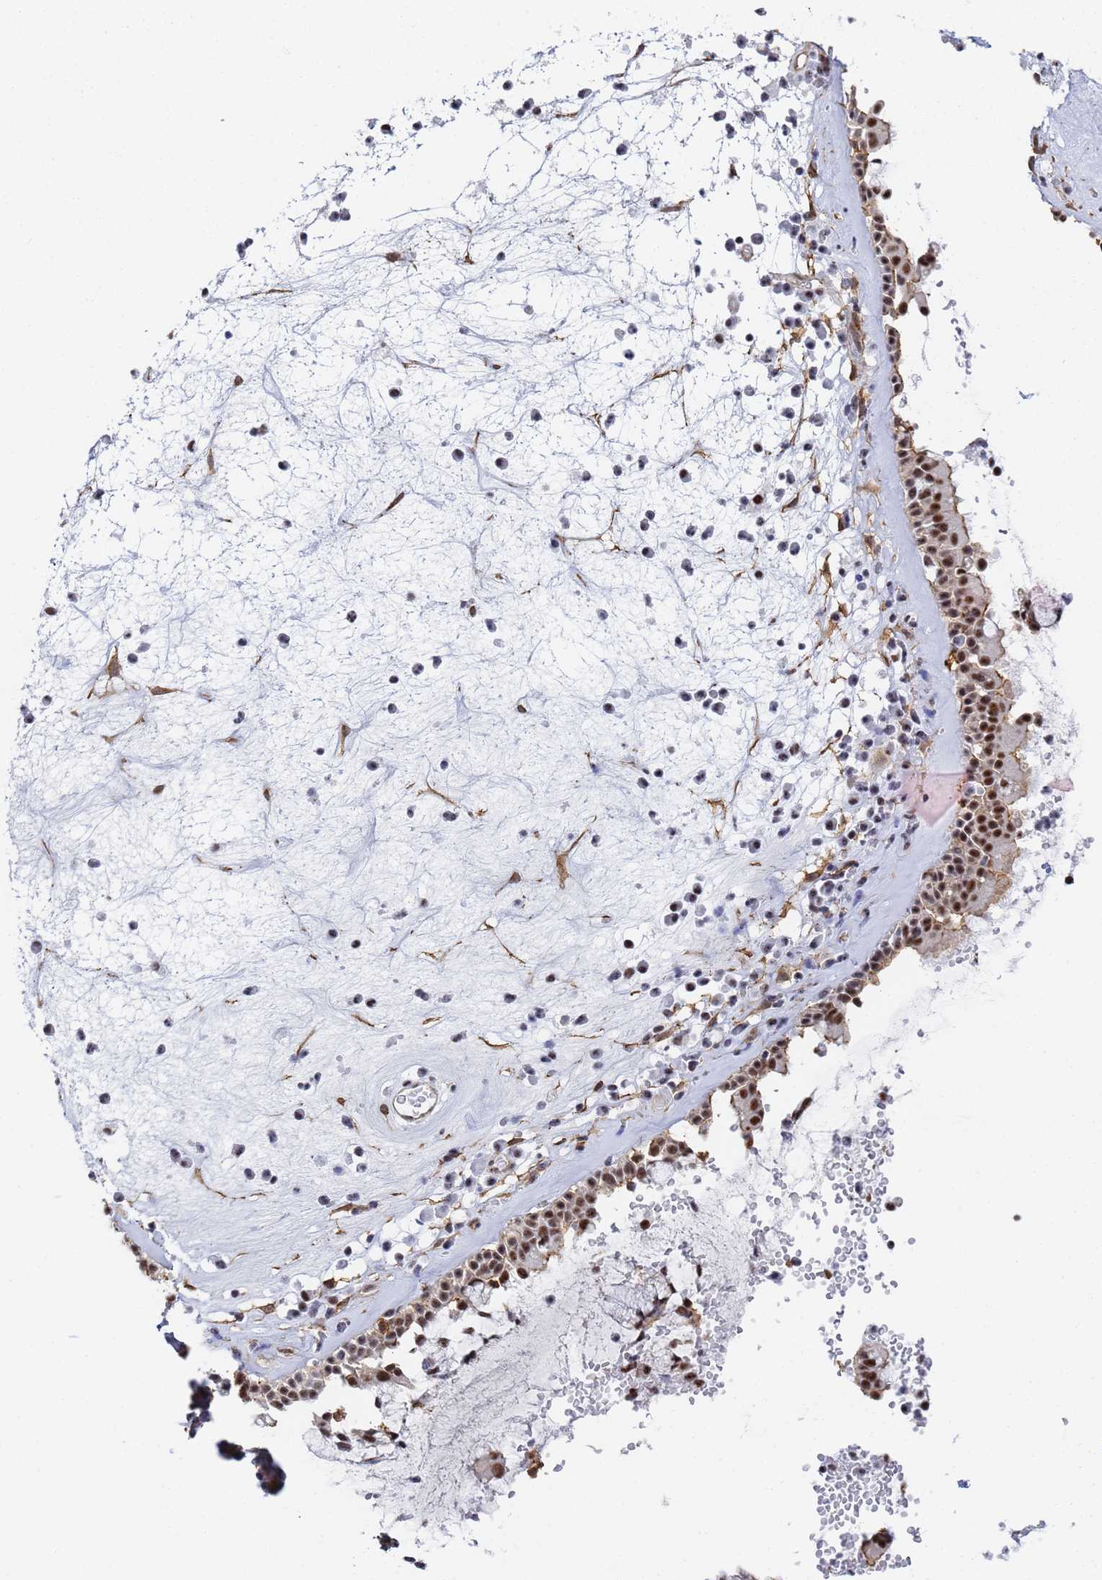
{"staining": {"intensity": "strong", "quantity": ">75%", "location": "cytoplasmic/membranous,nuclear"}, "tissue": "nasopharynx", "cell_type": "Respiratory epithelial cells", "image_type": "normal", "snomed": [{"axis": "morphology", "description": "Normal tissue, NOS"}, {"axis": "morphology", "description": "Inflammation, NOS"}, {"axis": "topography", "description": "Nasopharynx"}], "caption": "Strong cytoplasmic/membranous,nuclear expression is appreciated in approximately >75% of respiratory epithelial cells in benign nasopharynx.", "gene": "PRRT4", "patient": {"sex": "male", "age": 70}}